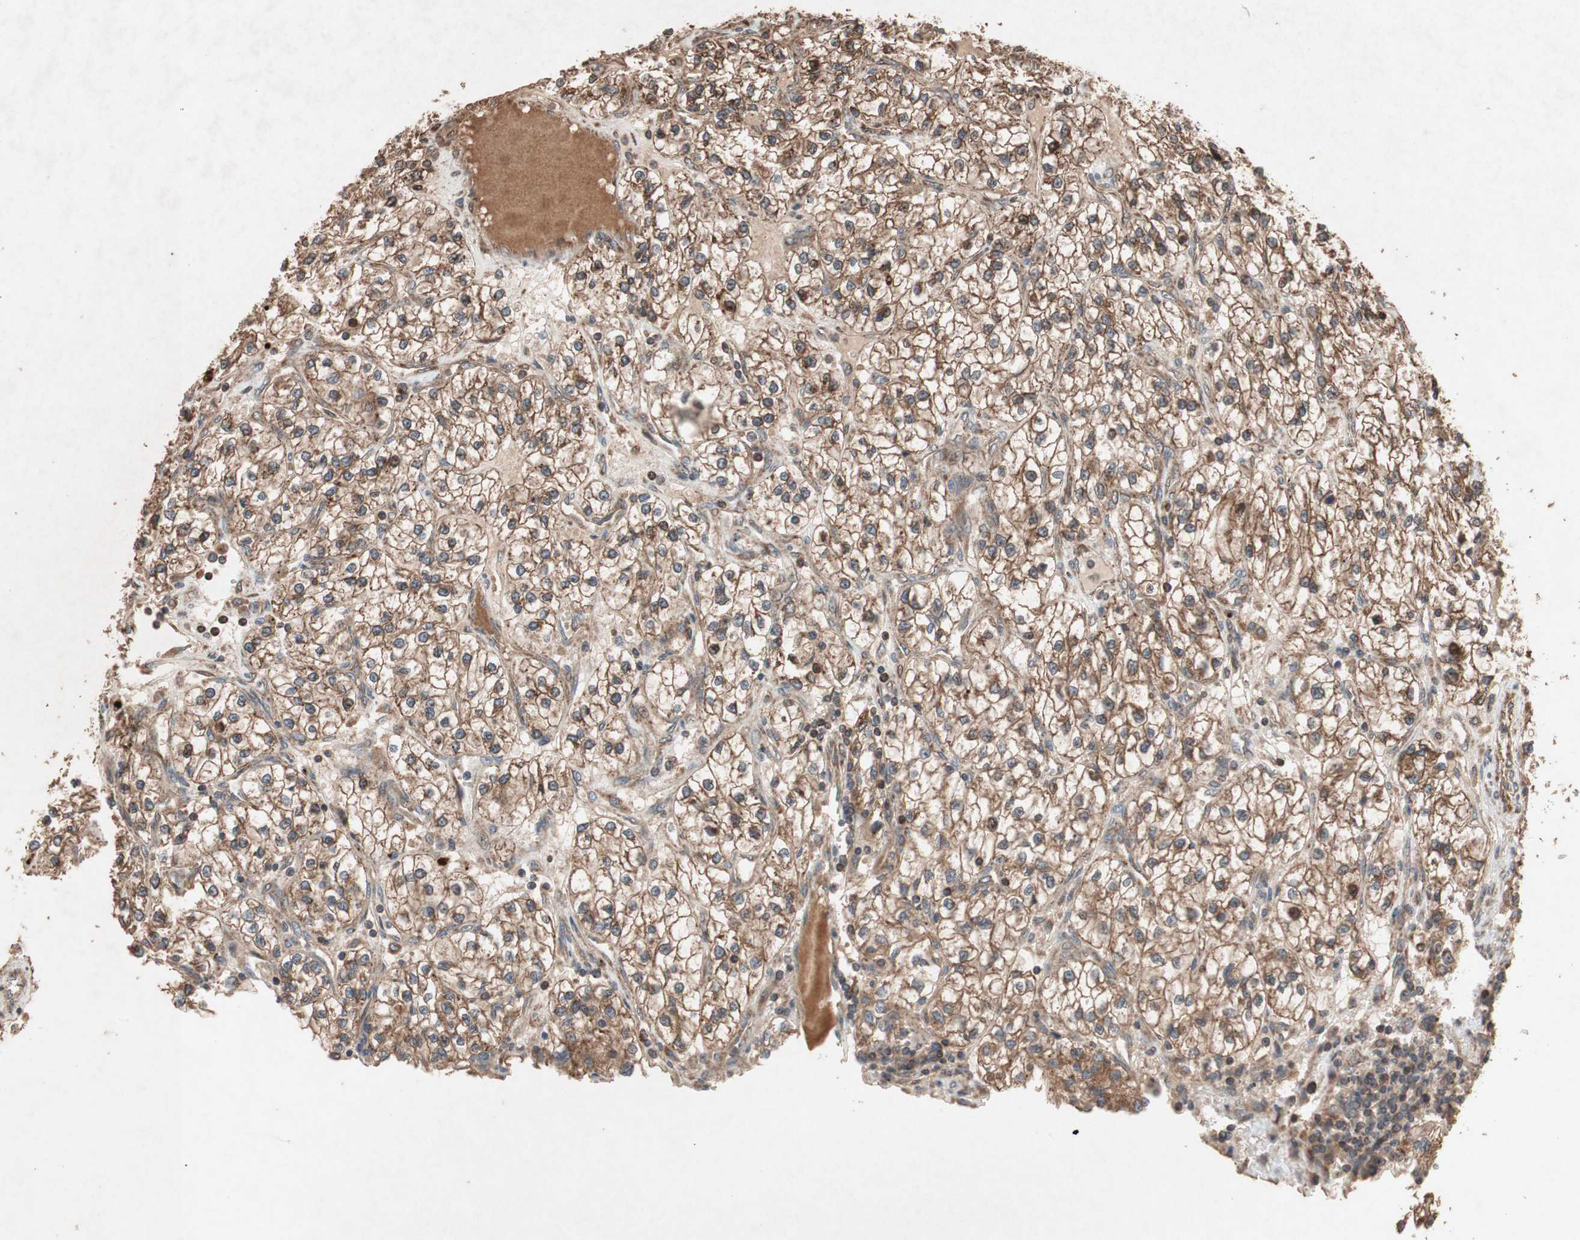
{"staining": {"intensity": "strong", "quantity": ">75%", "location": "cytoplasmic/membranous"}, "tissue": "renal cancer", "cell_type": "Tumor cells", "image_type": "cancer", "snomed": [{"axis": "morphology", "description": "Adenocarcinoma, NOS"}, {"axis": "topography", "description": "Kidney"}], "caption": "There is high levels of strong cytoplasmic/membranous positivity in tumor cells of renal adenocarcinoma, as demonstrated by immunohistochemical staining (brown color).", "gene": "RAB1A", "patient": {"sex": "female", "age": 57}}